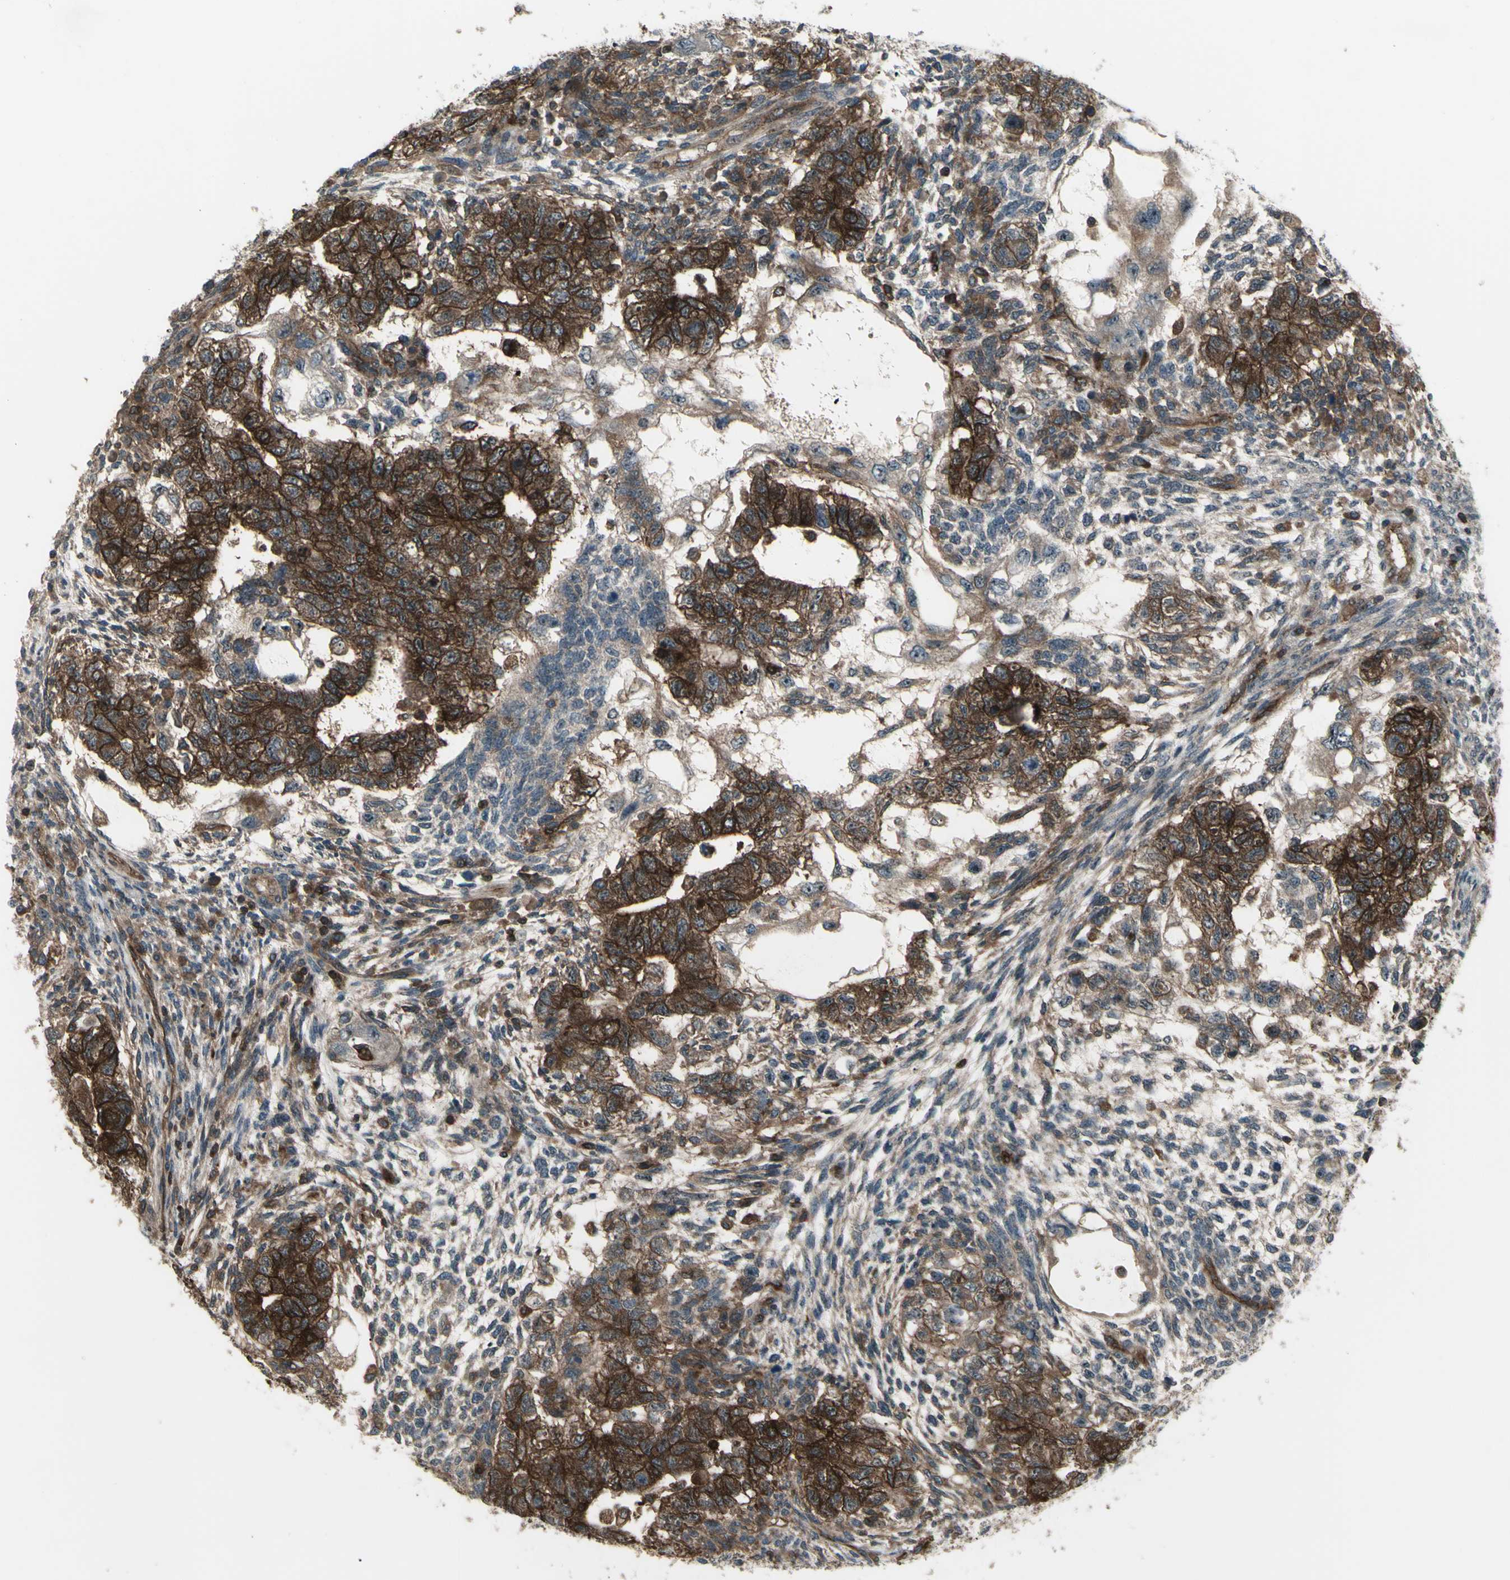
{"staining": {"intensity": "strong", "quantity": ">75%", "location": "cytoplasmic/membranous"}, "tissue": "testis cancer", "cell_type": "Tumor cells", "image_type": "cancer", "snomed": [{"axis": "morphology", "description": "Normal tissue, NOS"}, {"axis": "morphology", "description": "Carcinoma, Embryonal, NOS"}, {"axis": "topography", "description": "Testis"}], "caption": "DAB immunohistochemical staining of testis cancer exhibits strong cytoplasmic/membranous protein positivity in approximately >75% of tumor cells.", "gene": "FXYD5", "patient": {"sex": "male", "age": 36}}